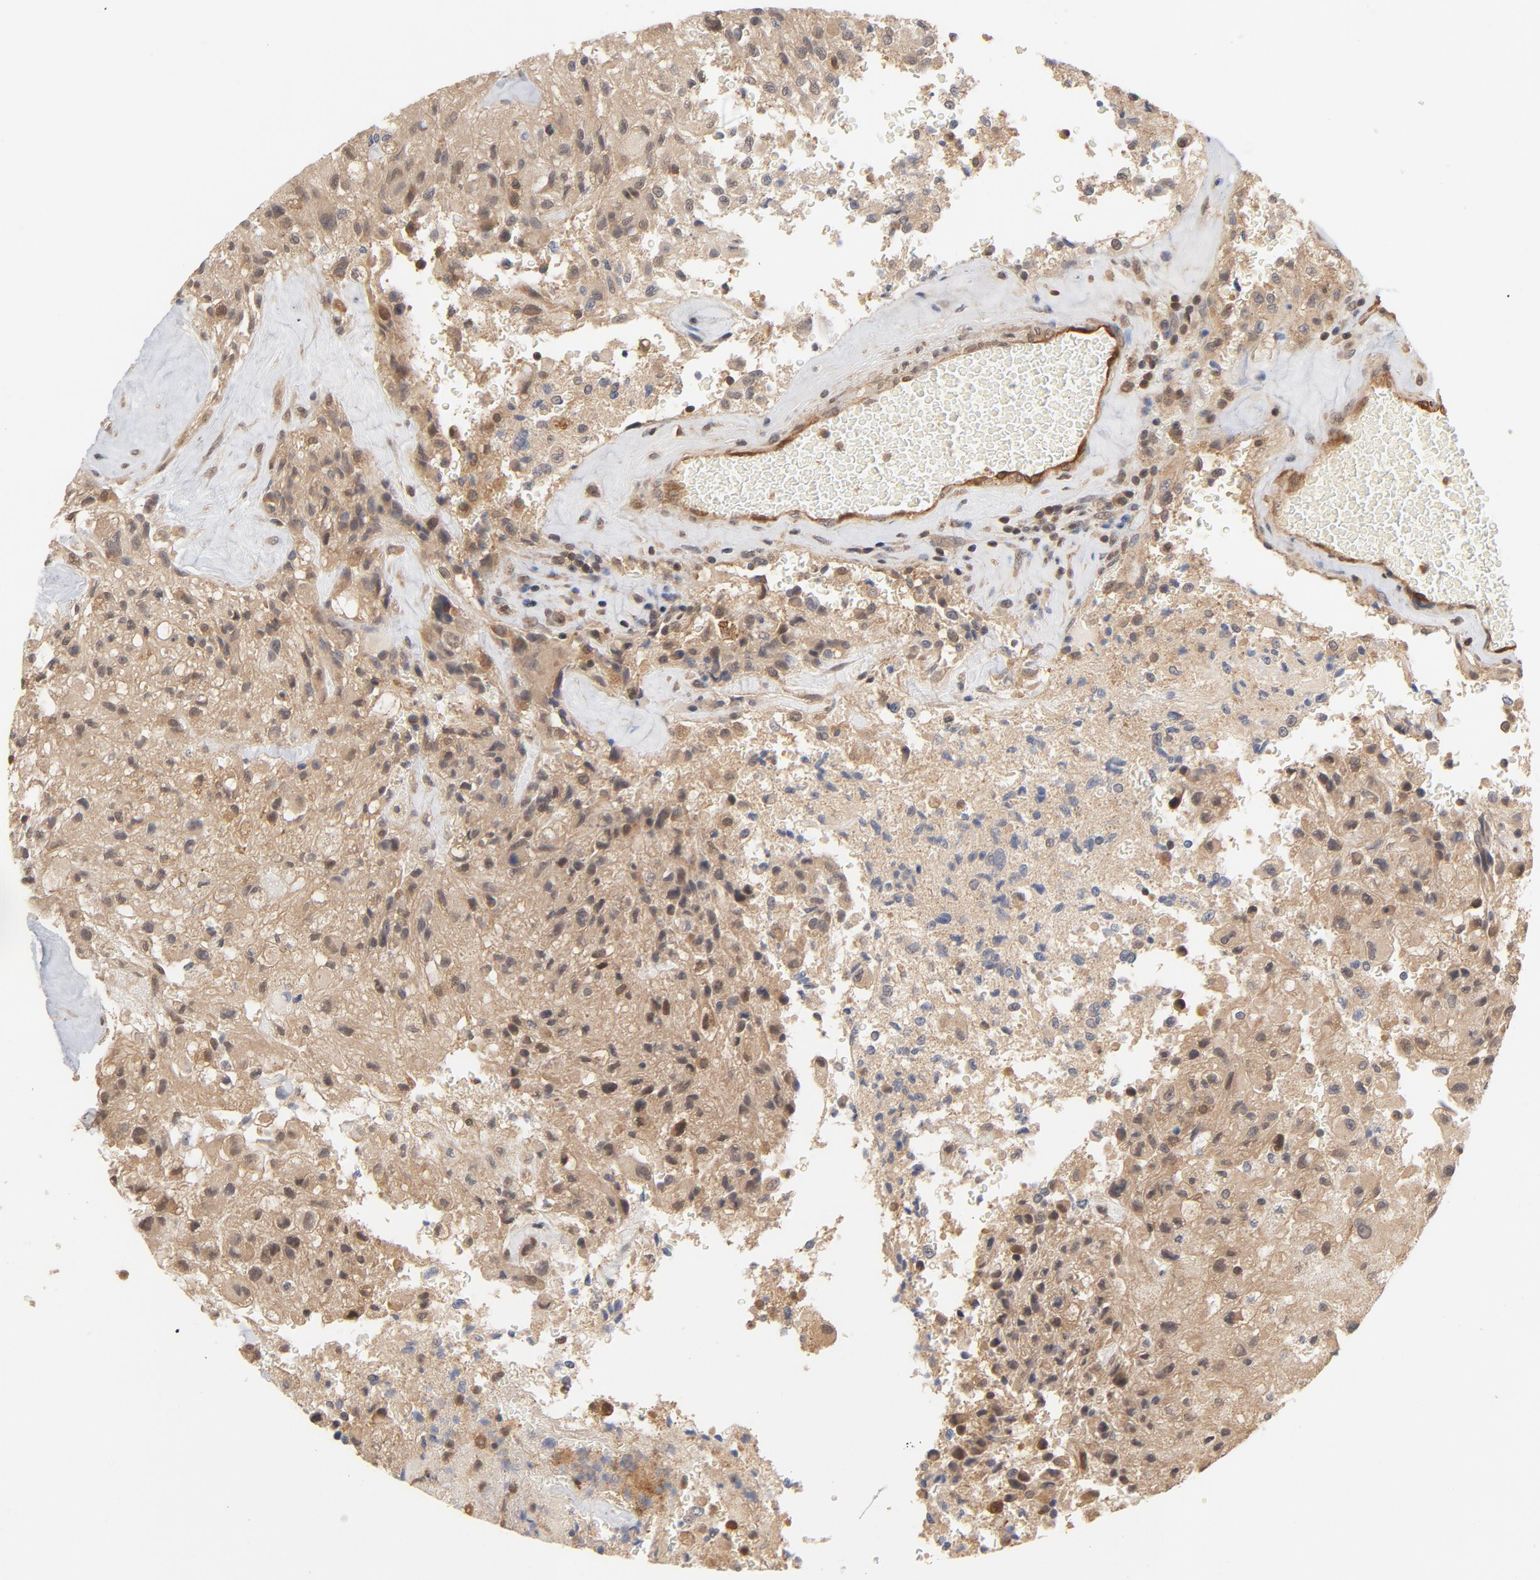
{"staining": {"intensity": "moderate", "quantity": ">75%", "location": "cytoplasmic/membranous"}, "tissue": "glioma", "cell_type": "Tumor cells", "image_type": "cancer", "snomed": [{"axis": "morphology", "description": "Normal tissue, NOS"}, {"axis": "morphology", "description": "Glioma, malignant, High grade"}, {"axis": "topography", "description": "Cerebral cortex"}], "caption": "Moderate cytoplasmic/membranous protein positivity is present in approximately >75% of tumor cells in malignant glioma (high-grade).", "gene": "CDC37", "patient": {"sex": "male", "age": 56}}